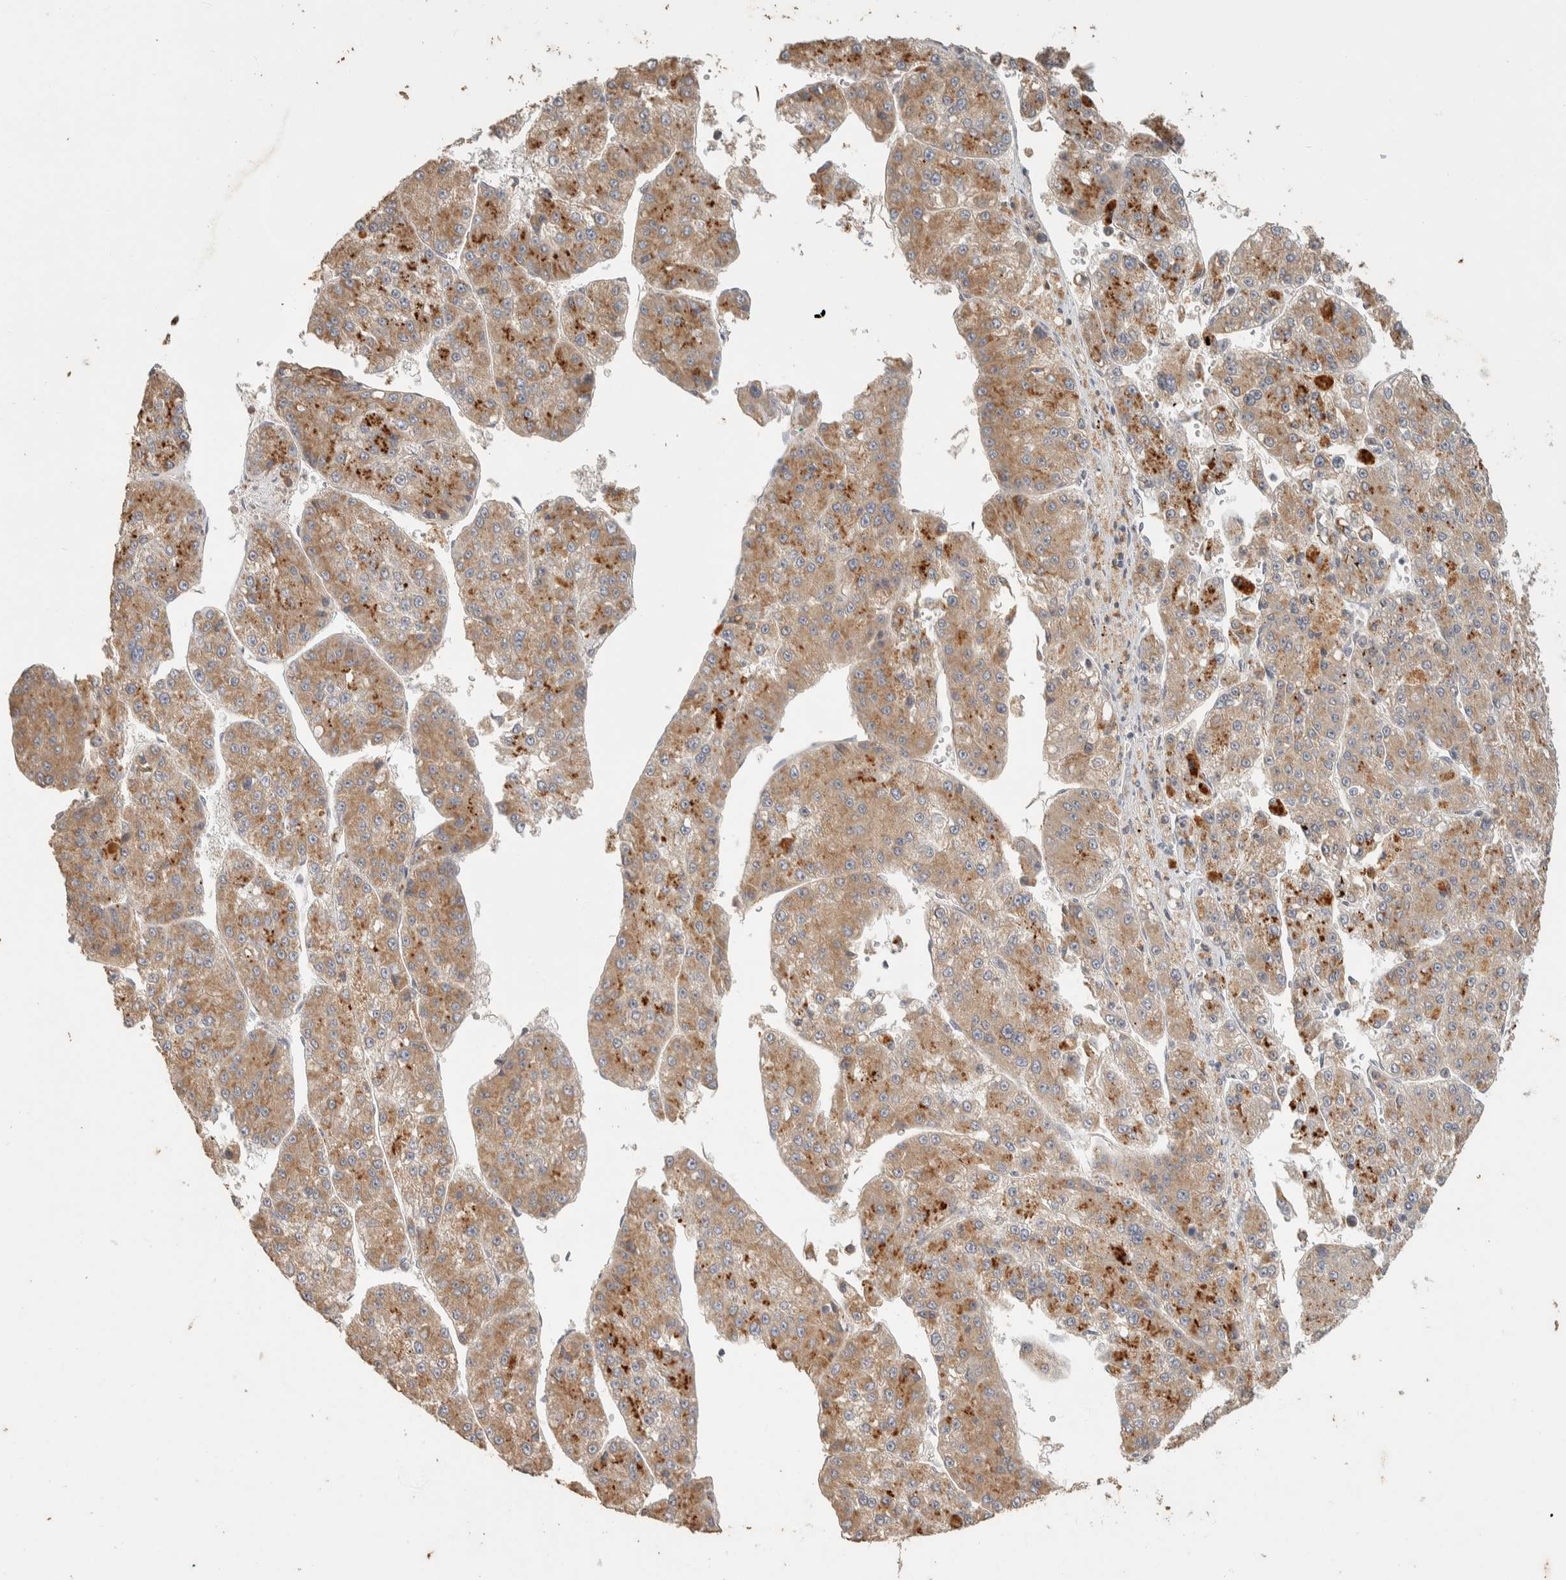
{"staining": {"intensity": "moderate", "quantity": ">75%", "location": "cytoplasmic/membranous"}, "tissue": "liver cancer", "cell_type": "Tumor cells", "image_type": "cancer", "snomed": [{"axis": "morphology", "description": "Carcinoma, Hepatocellular, NOS"}, {"axis": "topography", "description": "Liver"}], "caption": "Liver hepatocellular carcinoma tissue reveals moderate cytoplasmic/membranous expression in approximately >75% of tumor cells", "gene": "ITPA", "patient": {"sex": "female", "age": 73}}